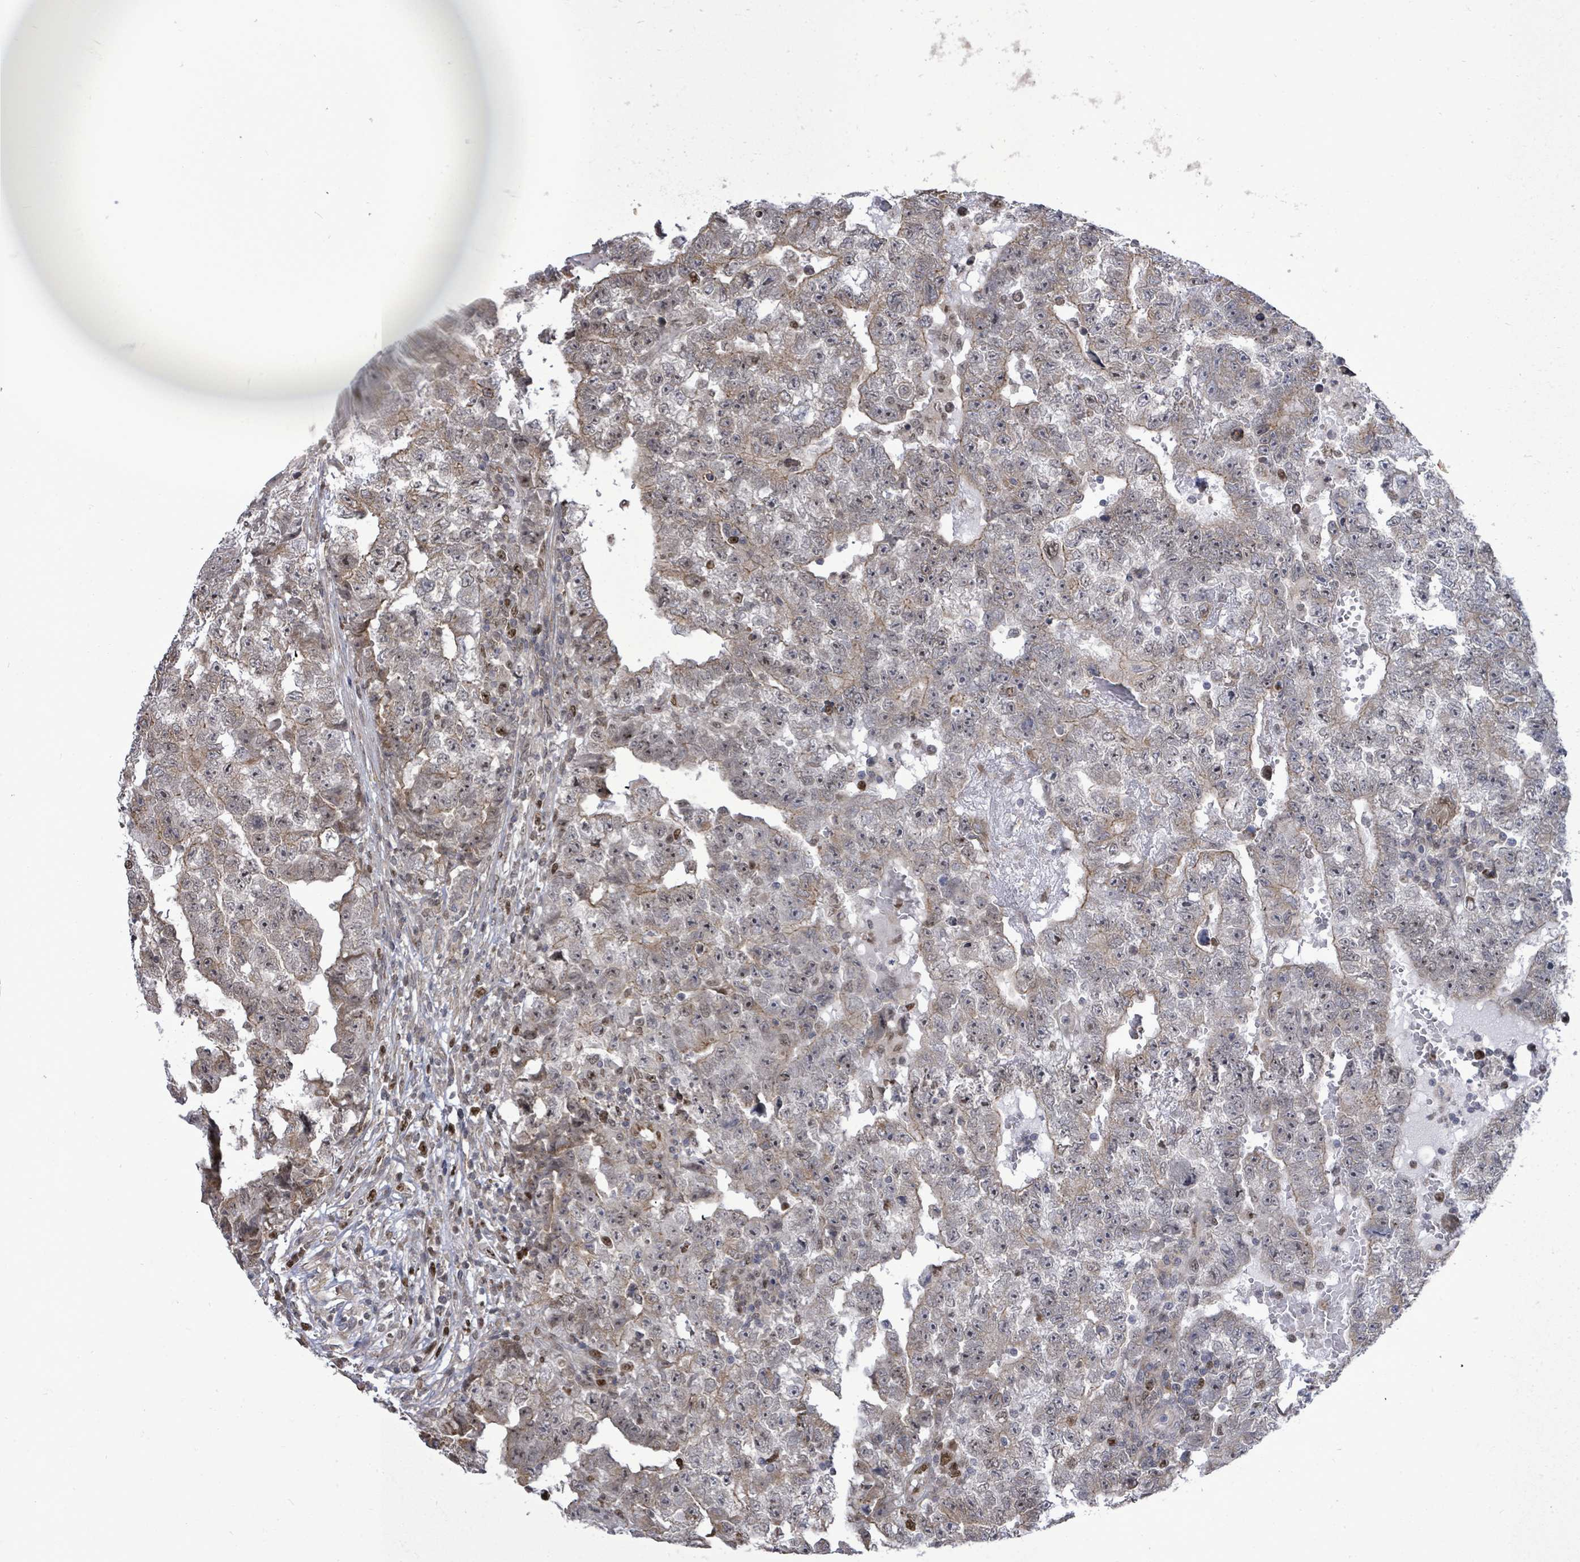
{"staining": {"intensity": "moderate", "quantity": "<25%", "location": "nuclear"}, "tissue": "testis cancer", "cell_type": "Tumor cells", "image_type": "cancer", "snomed": [{"axis": "morphology", "description": "Carcinoma, Embryonal, NOS"}, {"axis": "topography", "description": "Testis"}], "caption": "This is an image of immunohistochemistry staining of testis cancer (embryonal carcinoma), which shows moderate staining in the nuclear of tumor cells.", "gene": "PAPSS1", "patient": {"sex": "male", "age": 25}}